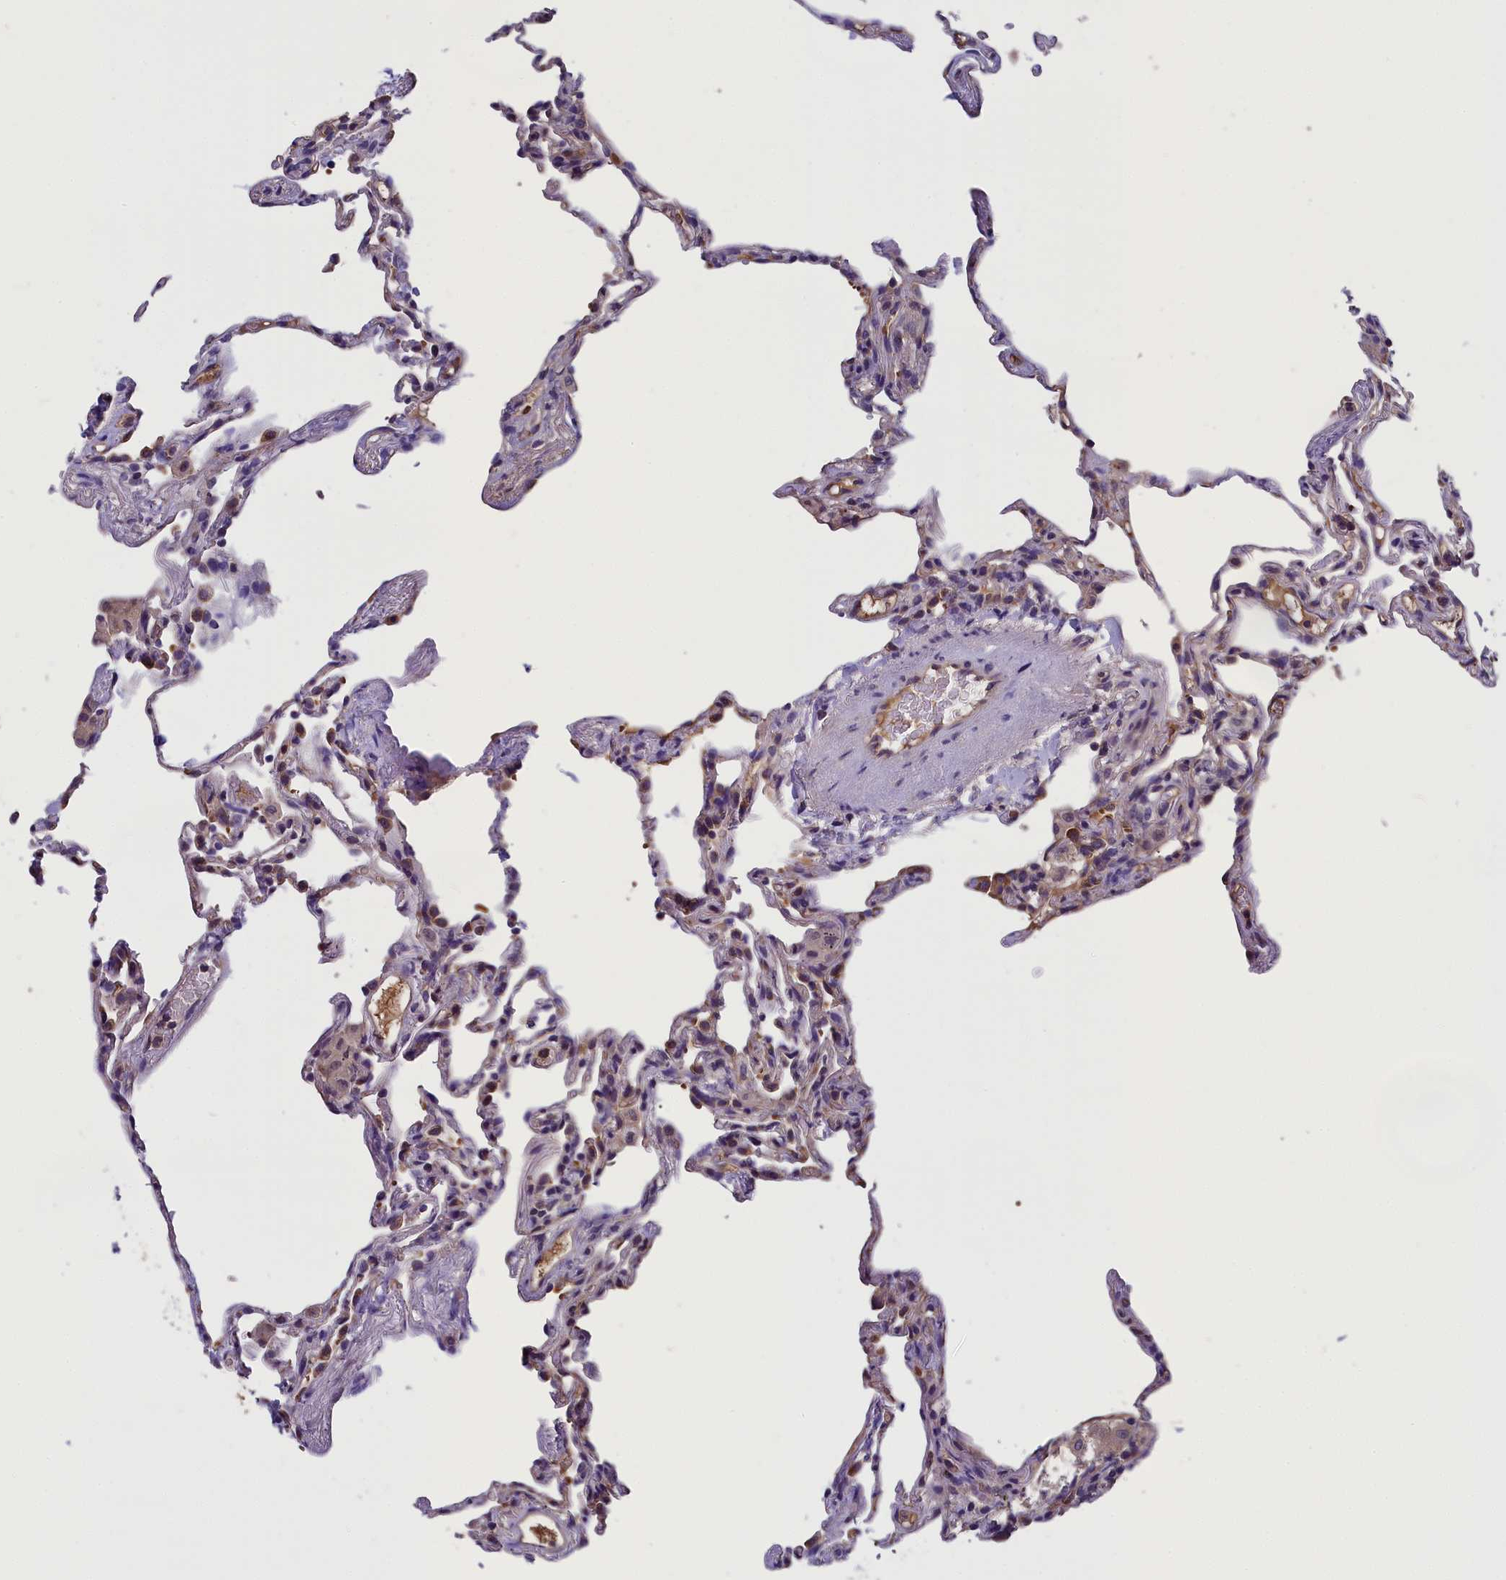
{"staining": {"intensity": "moderate", "quantity": "25%-75%", "location": "cytoplasmic/membranous"}, "tissue": "lung", "cell_type": "Alveolar cells", "image_type": "normal", "snomed": [{"axis": "morphology", "description": "Normal tissue, NOS"}, {"axis": "topography", "description": "Lung"}], "caption": "Immunohistochemistry (DAB (3,3'-diaminobenzidine)) staining of unremarkable human lung shows moderate cytoplasmic/membranous protein positivity in about 25%-75% of alveolar cells.", "gene": "ABCC8", "patient": {"sex": "male", "age": 59}}